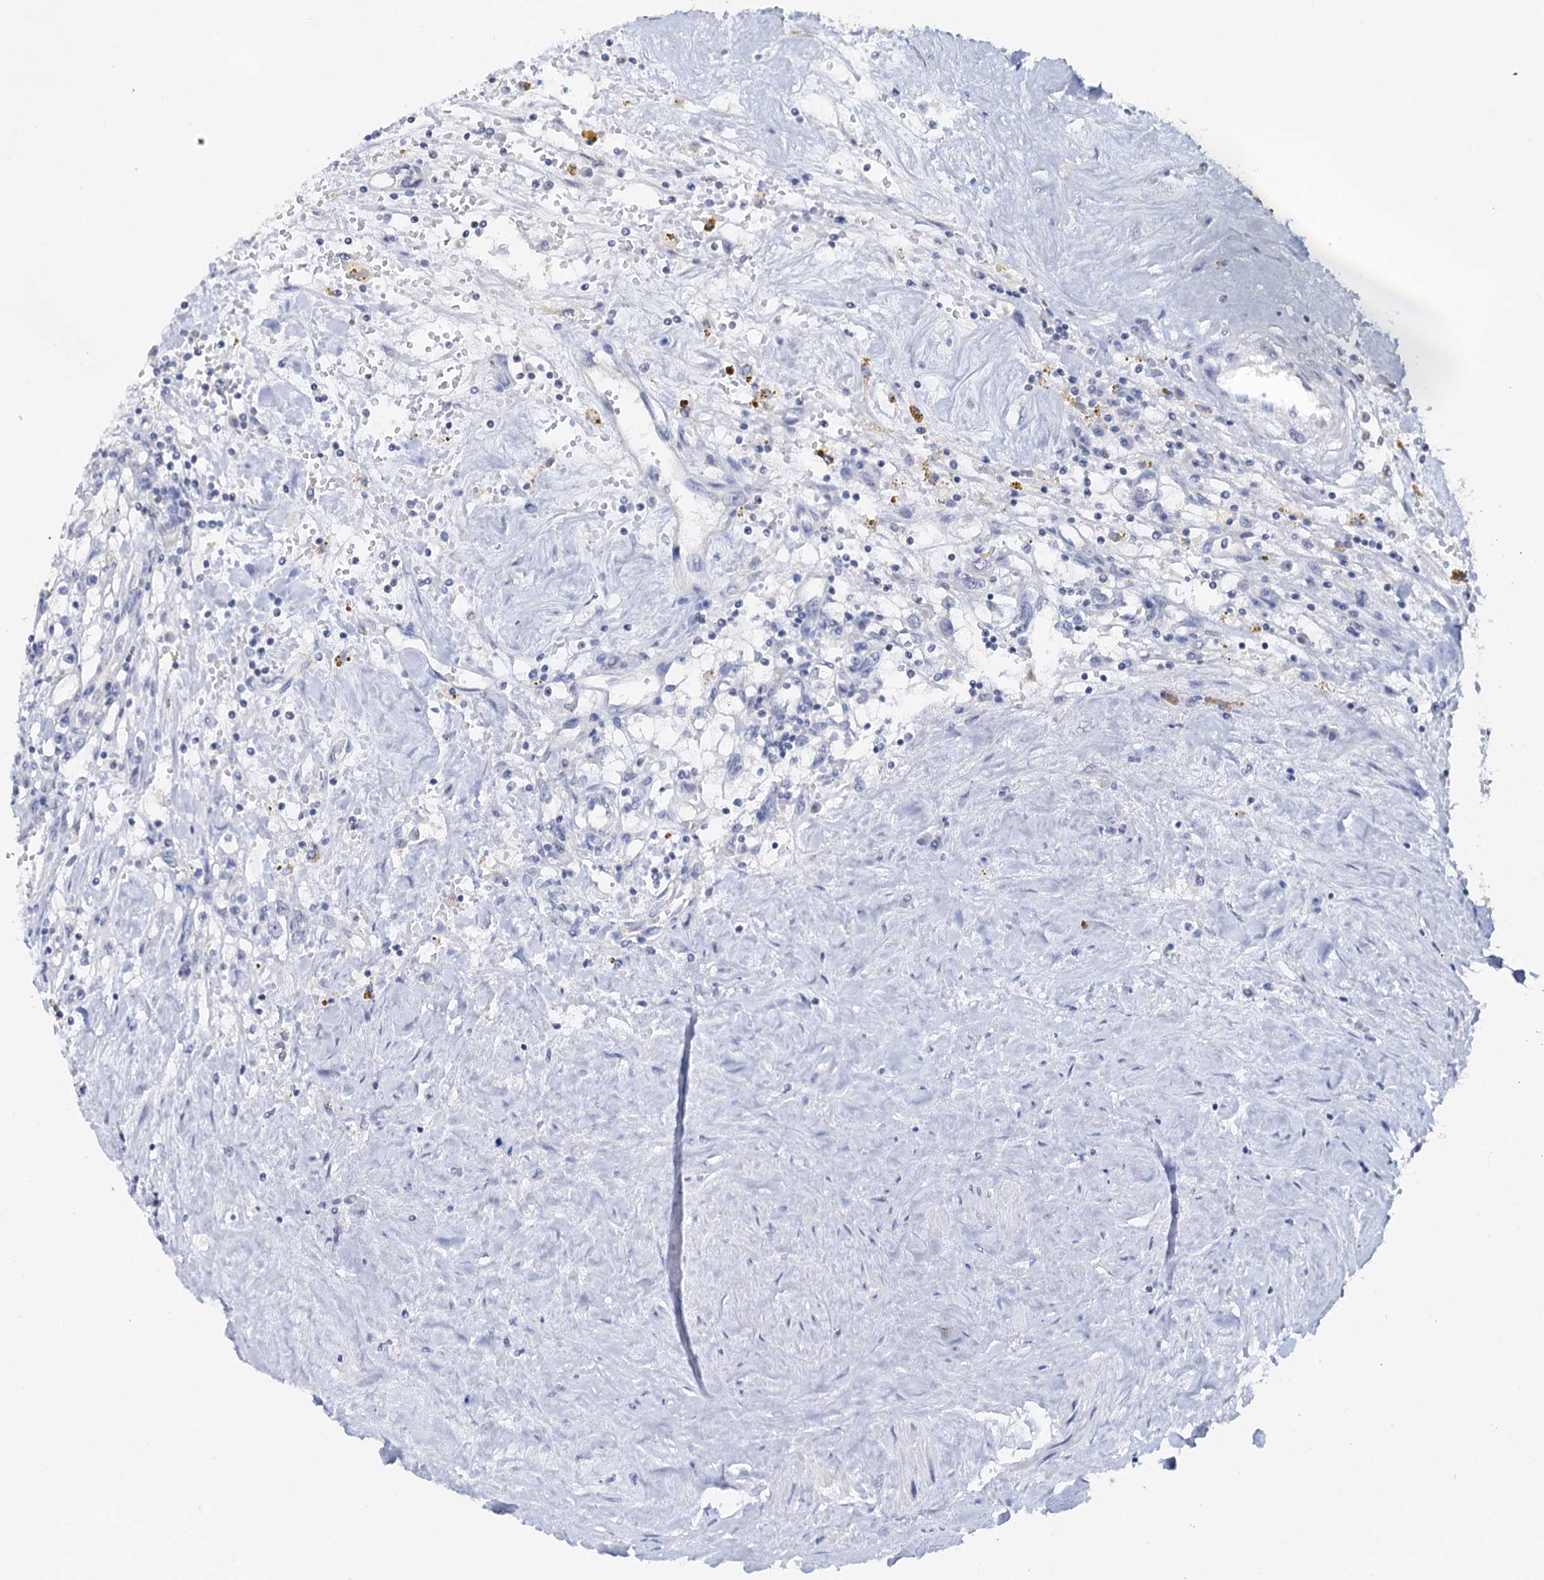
{"staining": {"intensity": "negative", "quantity": "none", "location": "none"}, "tissue": "renal cancer", "cell_type": "Tumor cells", "image_type": "cancer", "snomed": [{"axis": "morphology", "description": "Adenocarcinoma, NOS"}, {"axis": "topography", "description": "Kidney"}], "caption": "An immunohistochemistry (IHC) histopathology image of renal cancer (adenocarcinoma) is shown. There is no staining in tumor cells of renal cancer (adenocarcinoma).", "gene": "C2CD3", "patient": {"sex": "male", "age": 56}}